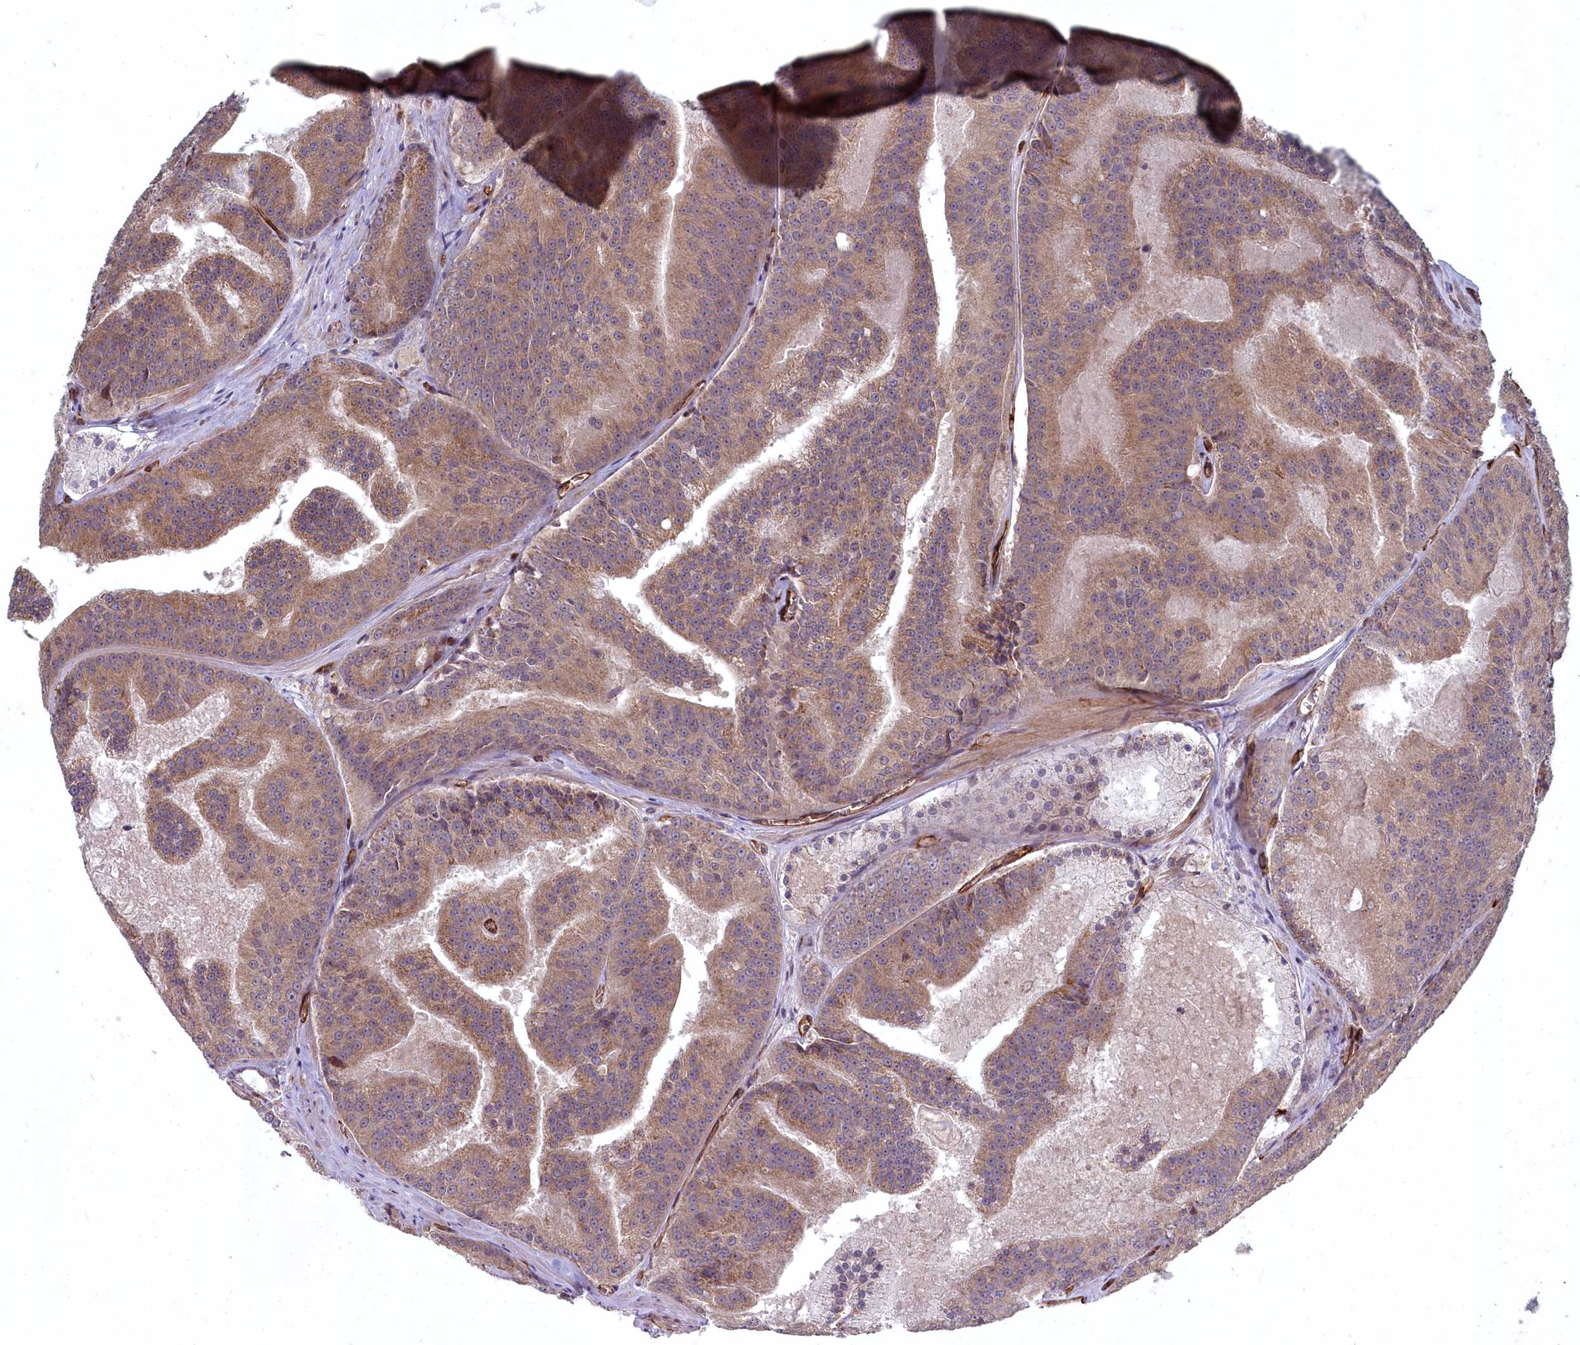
{"staining": {"intensity": "moderate", "quantity": ">75%", "location": "cytoplasmic/membranous"}, "tissue": "prostate cancer", "cell_type": "Tumor cells", "image_type": "cancer", "snomed": [{"axis": "morphology", "description": "Adenocarcinoma, High grade"}, {"axis": "topography", "description": "Prostate"}], "caption": "About >75% of tumor cells in human prostate cancer show moderate cytoplasmic/membranous protein positivity as visualized by brown immunohistochemical staining.", "gene": "TSPYL4", "patient": {"sex": "male", "age": 61}}